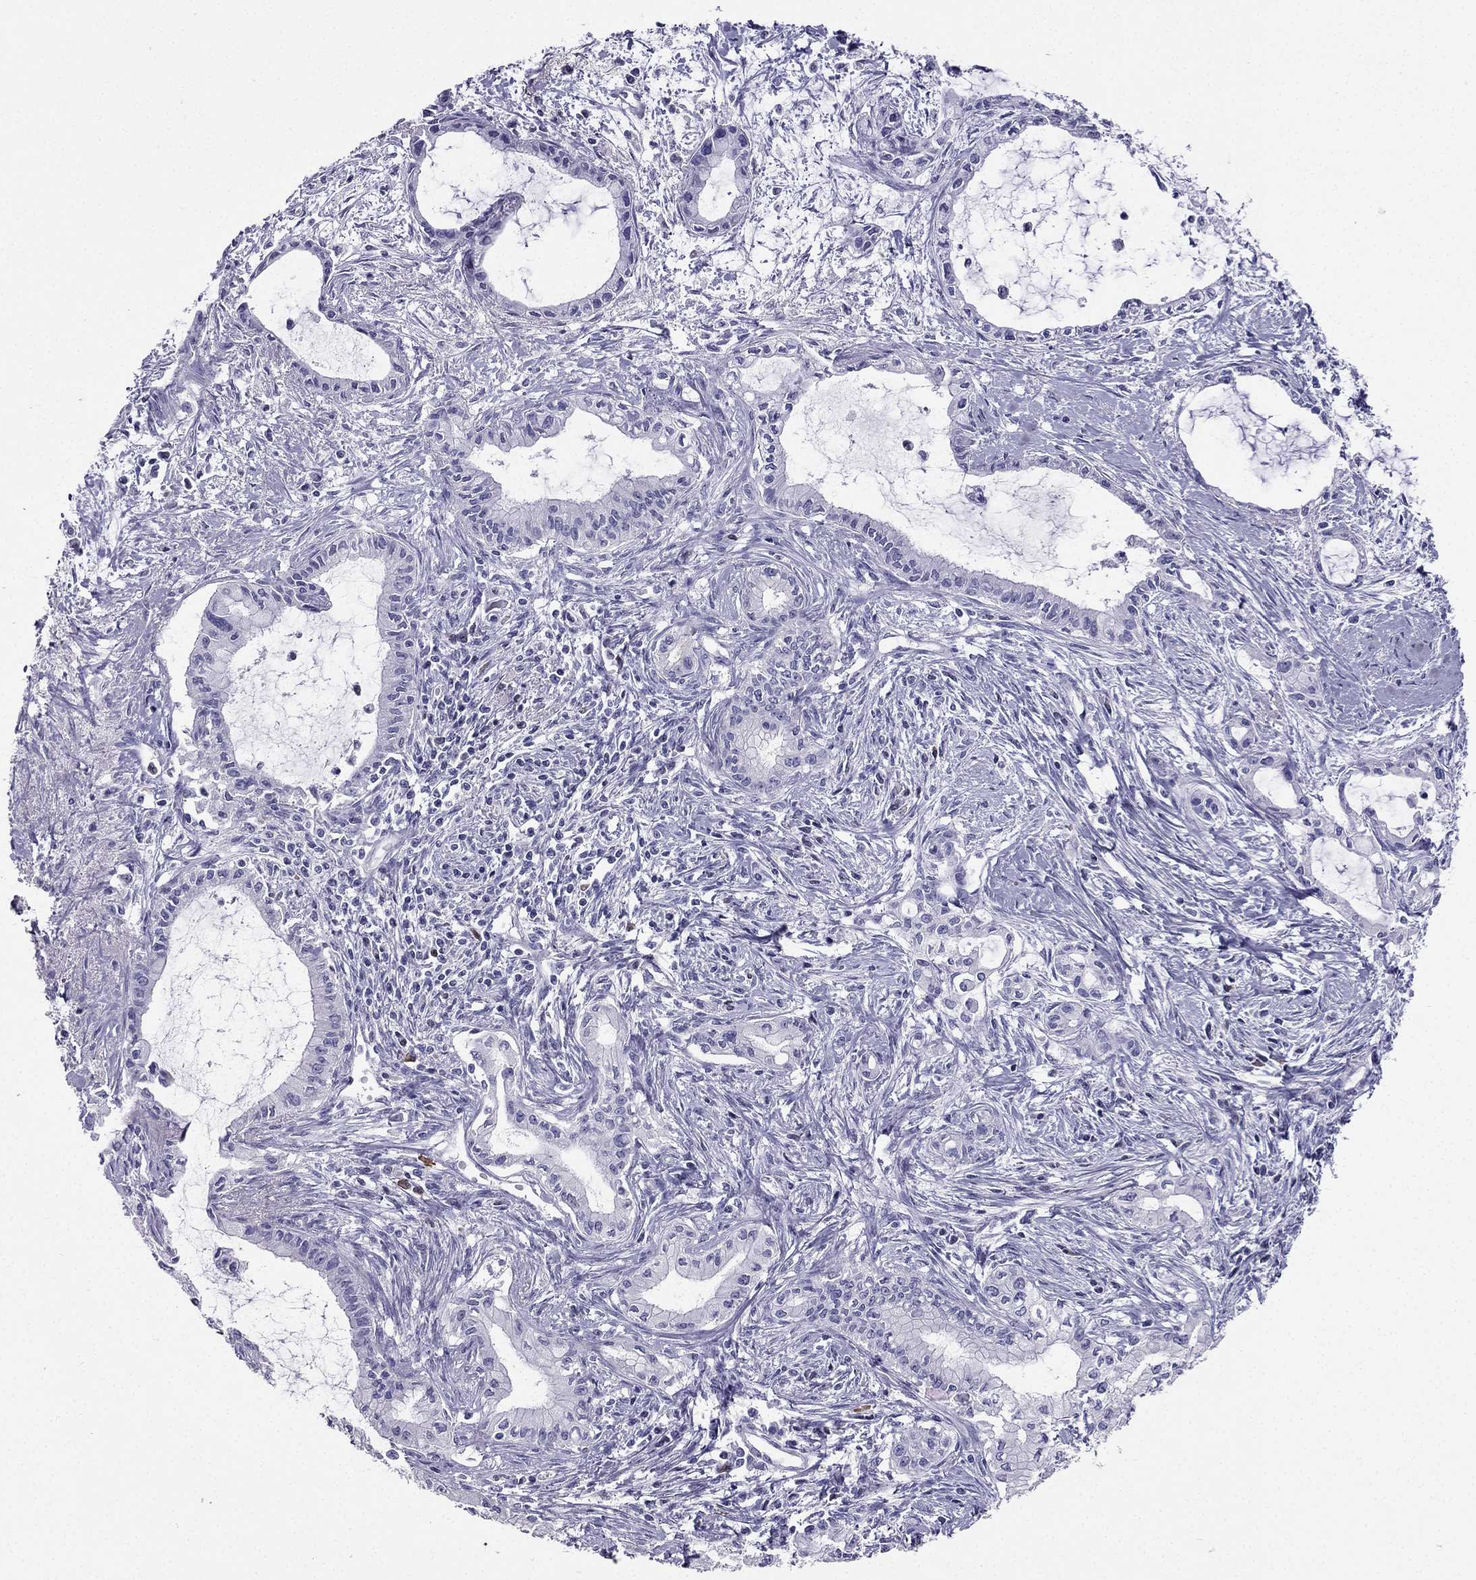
{"staining": {"intensity": "negative", "quantity": "none", "location": "none"}, "tissue": "pancreatic cancer", "cell_type": "Tumor cells", "image_type": "cancer", "snomed": [{"axis": "morphology", "description": "Adenocarcinoma, NOS"}, {"axis": "topography", "description": "Pancreas"}], "caption": "An immunohistochemistry micrograph of pancreatic cancer is shown. There is no staining in tumor cells of pancreatic cancer.", "gene": "ARID3A", "patient": {"sex": "male", "age": 48}}